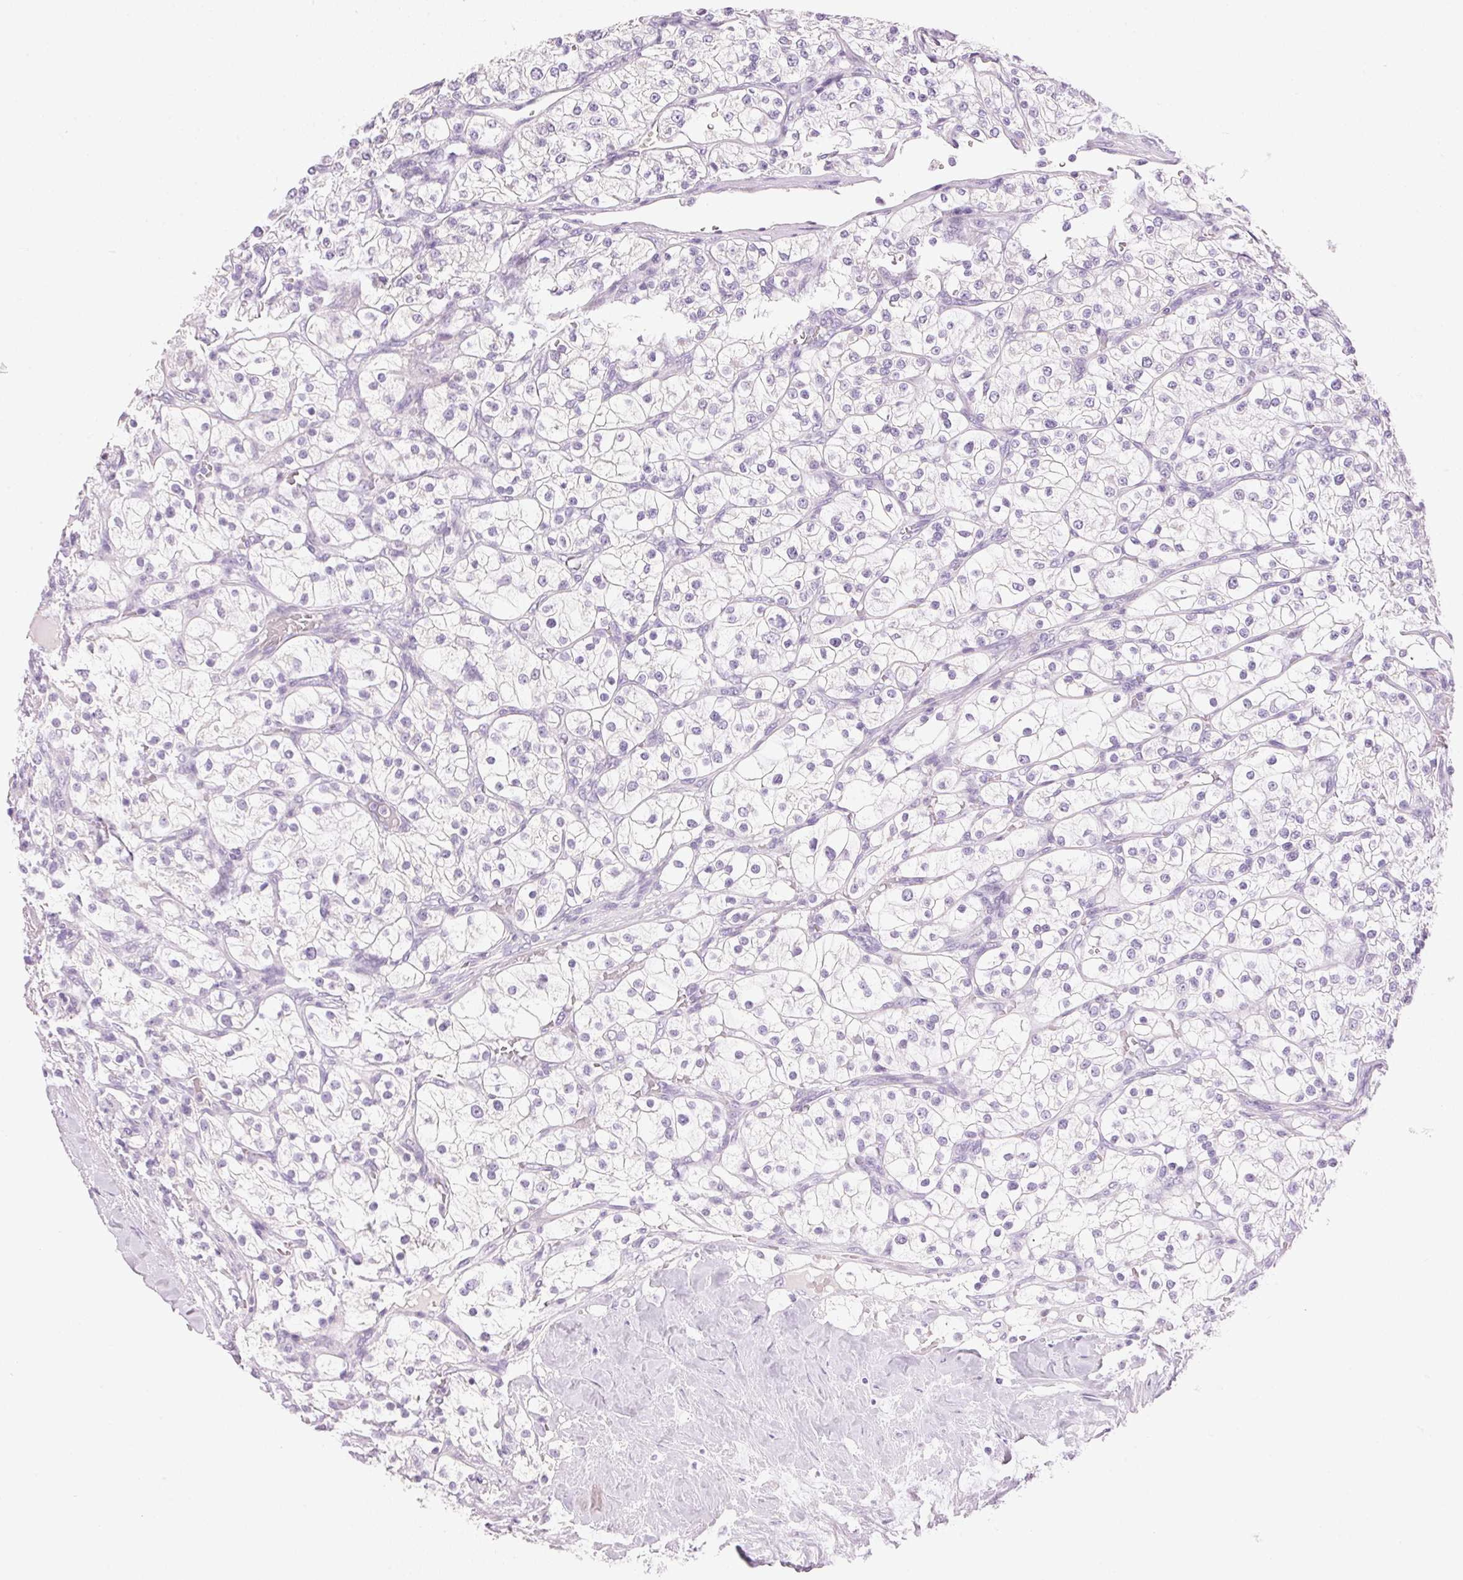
{"staining": {"intensity": "negative", "quantity": "none", "location": "none"}, "tissue": "renal cancer", "cell_type": "Tumor cells", "image_type": "cancer", "snomed": [{"axis": "morphology", "description": "Adenocarcinoma, NOS"}, {"axis": "topography", "description": "Kidney"}], "caption": "Immunohistochemistry (IHC) of human renal adenocarcinoma displays no staining in tumor cells.", "gene": "HSD17B2", "patient": {"sex": "male", "age": 80}}